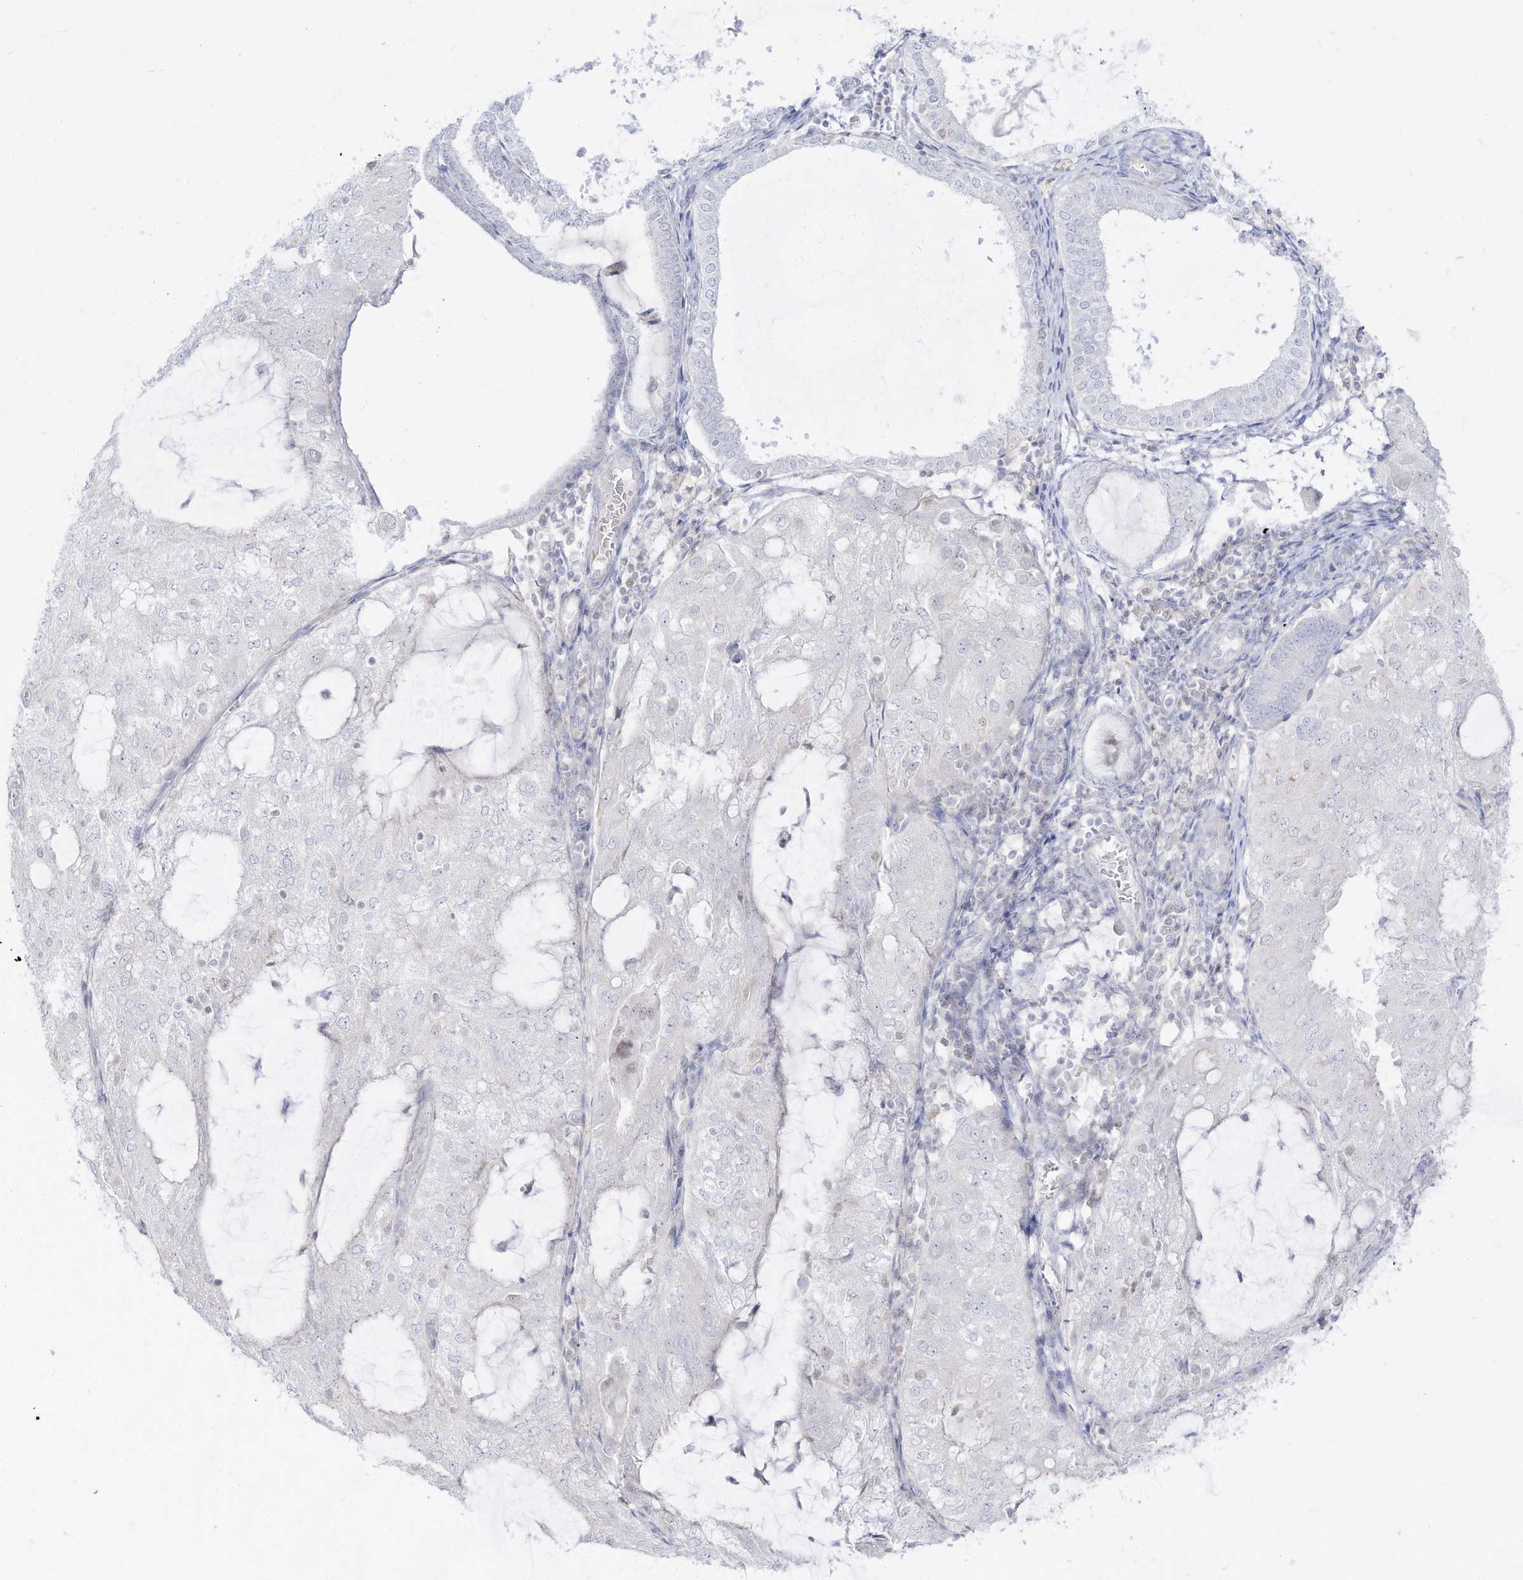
{"staining": {"intensity": "negative", "quantity": "none", "location": "none"}, "tissue": "endometrial cancer", "cell_type": "Tumor cells", "image_type": "cancer", "snomed": [{"axis": "morphology", "description": "Adenocarcinoma, NOS"}, {"axis": "topography", "description": "Endometrium"}], "caption": "Immunohistochemical staining of endometrial cancer (adenocarcinoma) demonstrates no significant expression in tumor cells.", "gene": "DMKN", "patient": {"sex": "female", "age": 81}}